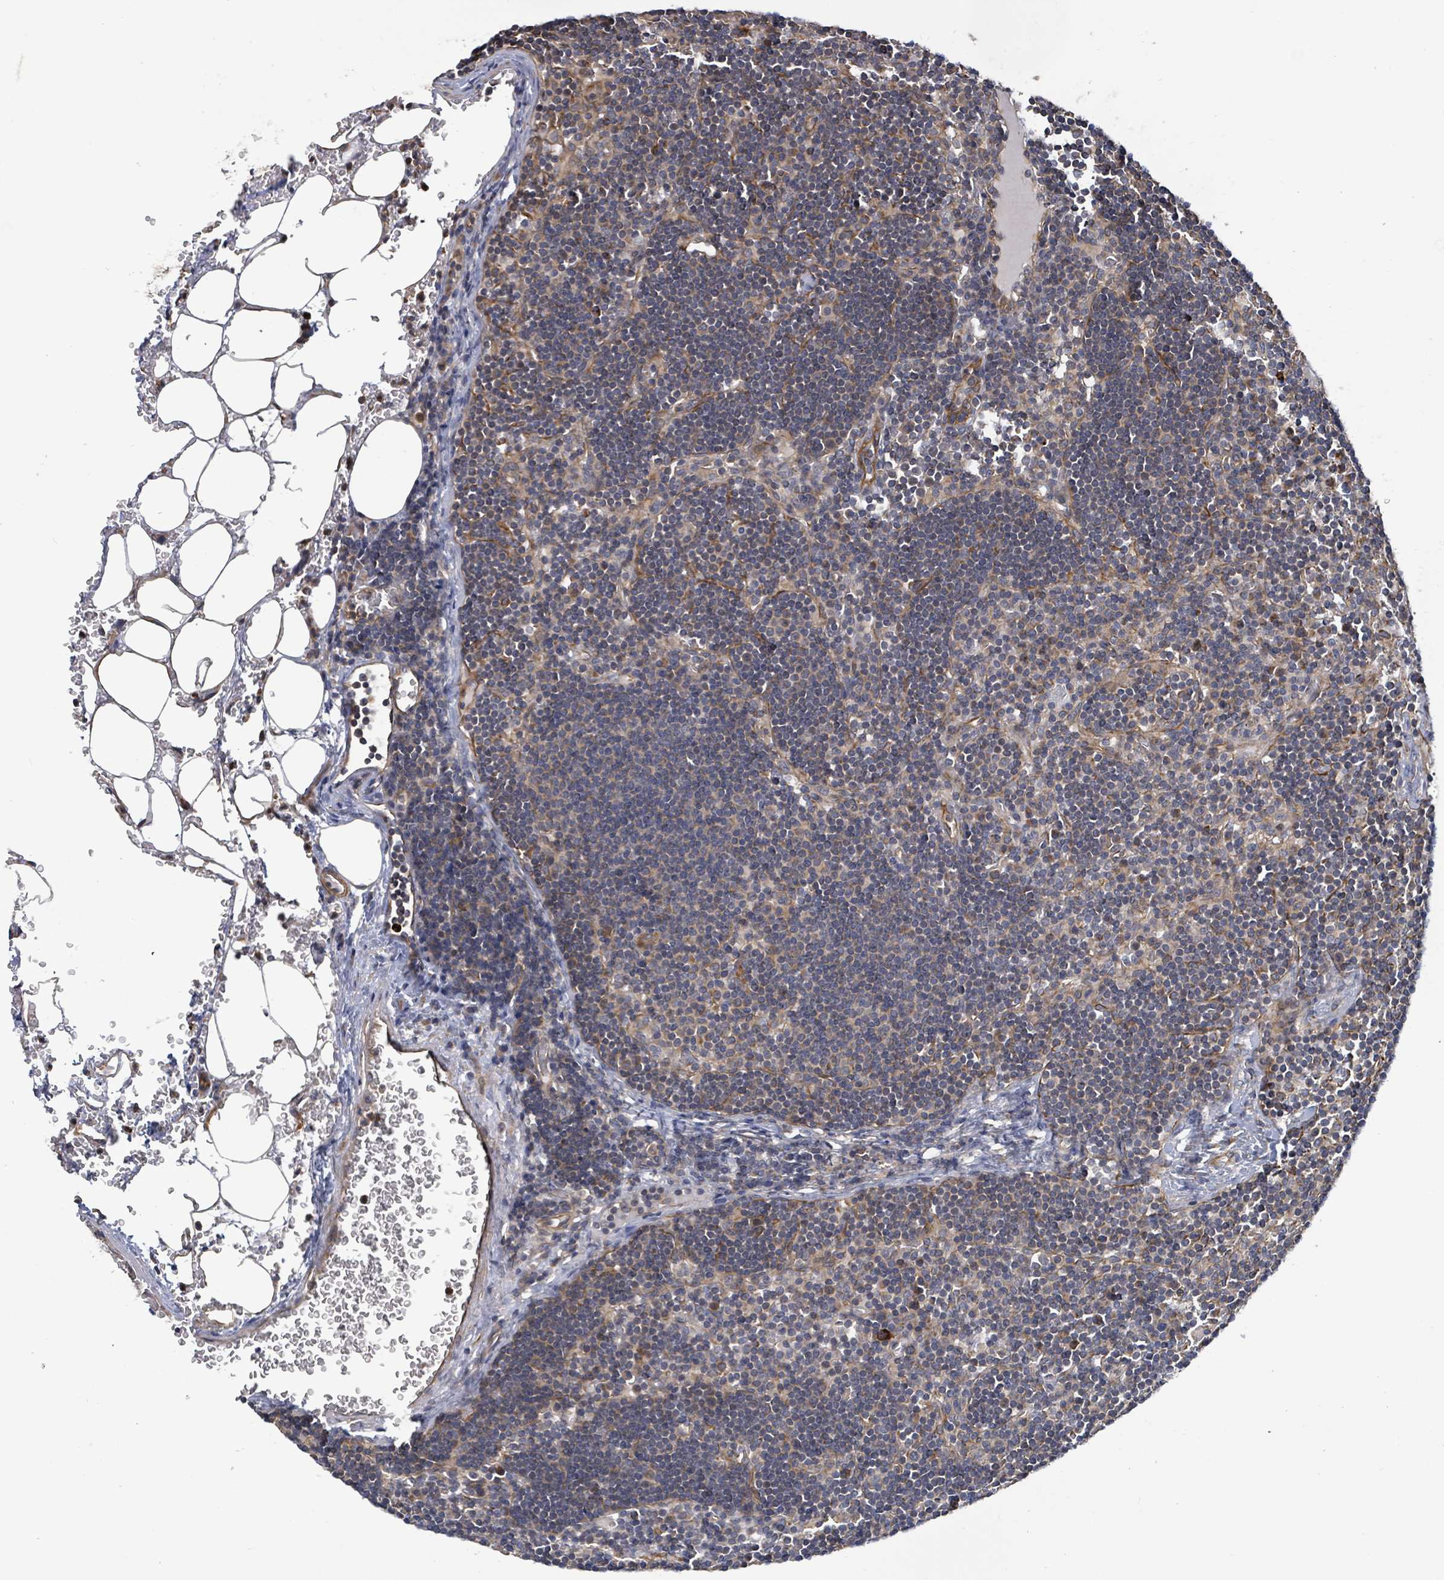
{"staining": {"intensity": "negative", "quantity": "none", "location": "none"}, "tissue": "lymph node", "cell_type": "Germinal center cells", "image_type": "normal", "snomed": [{"axis": "morphology", "description": "Normal tissue, NOS"}, {"axis": "topography", "description": "Lymph node"}], "caption": "Benign lymph node was stained to show a protein in brown. There is no significant positivity in germinal center cells.", "gene": "KBTBD11", "patient": {"sex": "male", "age": 53}}